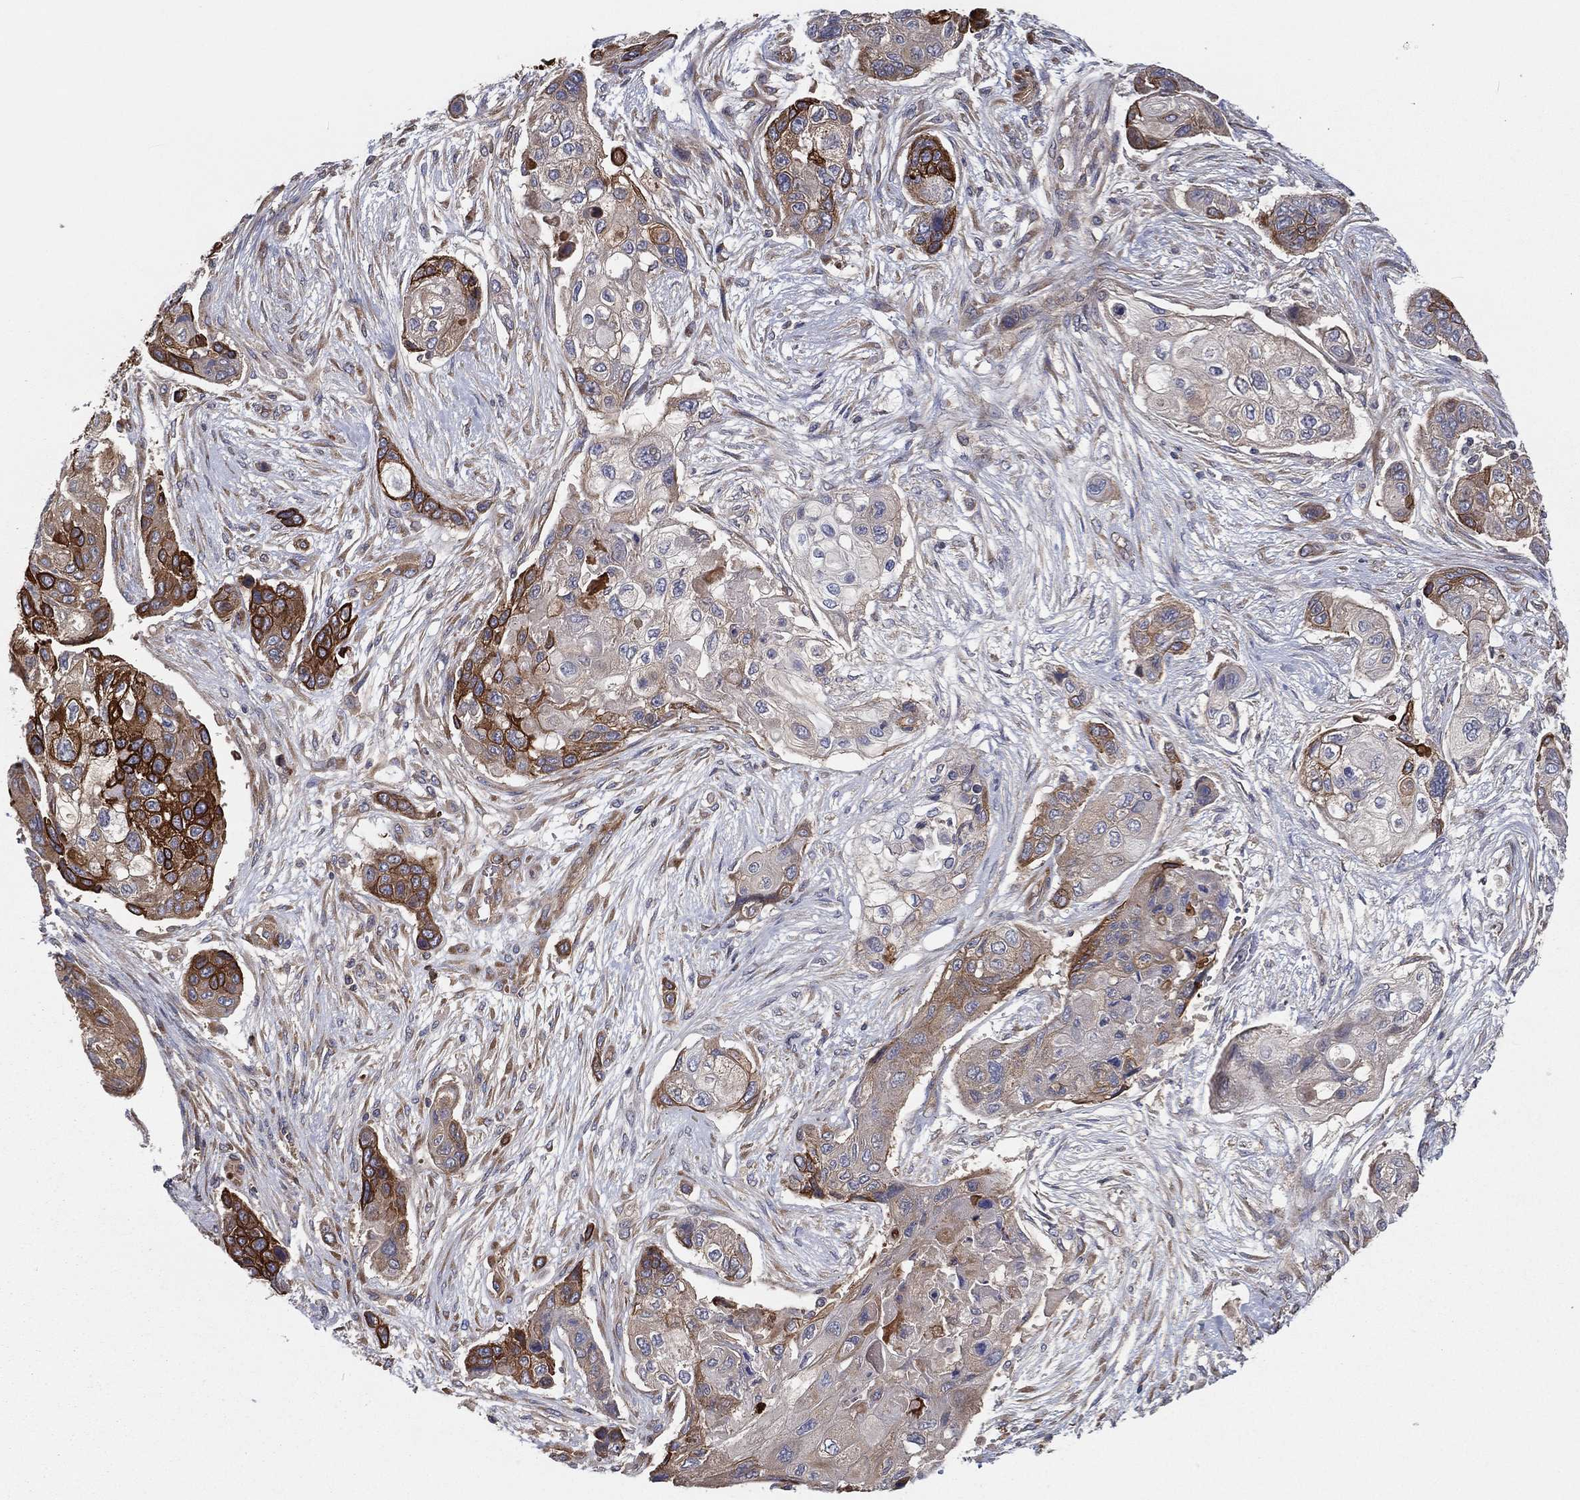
{"staining": {"intensity": "strong", "quantity": "<25%", "location": "cytoplasmic/membranous"}, "tissue": "lung cancer", "cell_type": "Tumor cells", "image_type": "cancer", "snomed": [{"axis": "morphology", "description": "Squamous cell carcinoma, NOS"}, {"axis": "topography", "description": "Lung"}], "caption": "Protein analysis of lung squamous cell carcinoma tissue demonstrates strong cytoplasmic/membranous expression in about <25% of tumor cells.", "gene": "EIF2B5", "patient": {"sex": "male", "age": 69}}